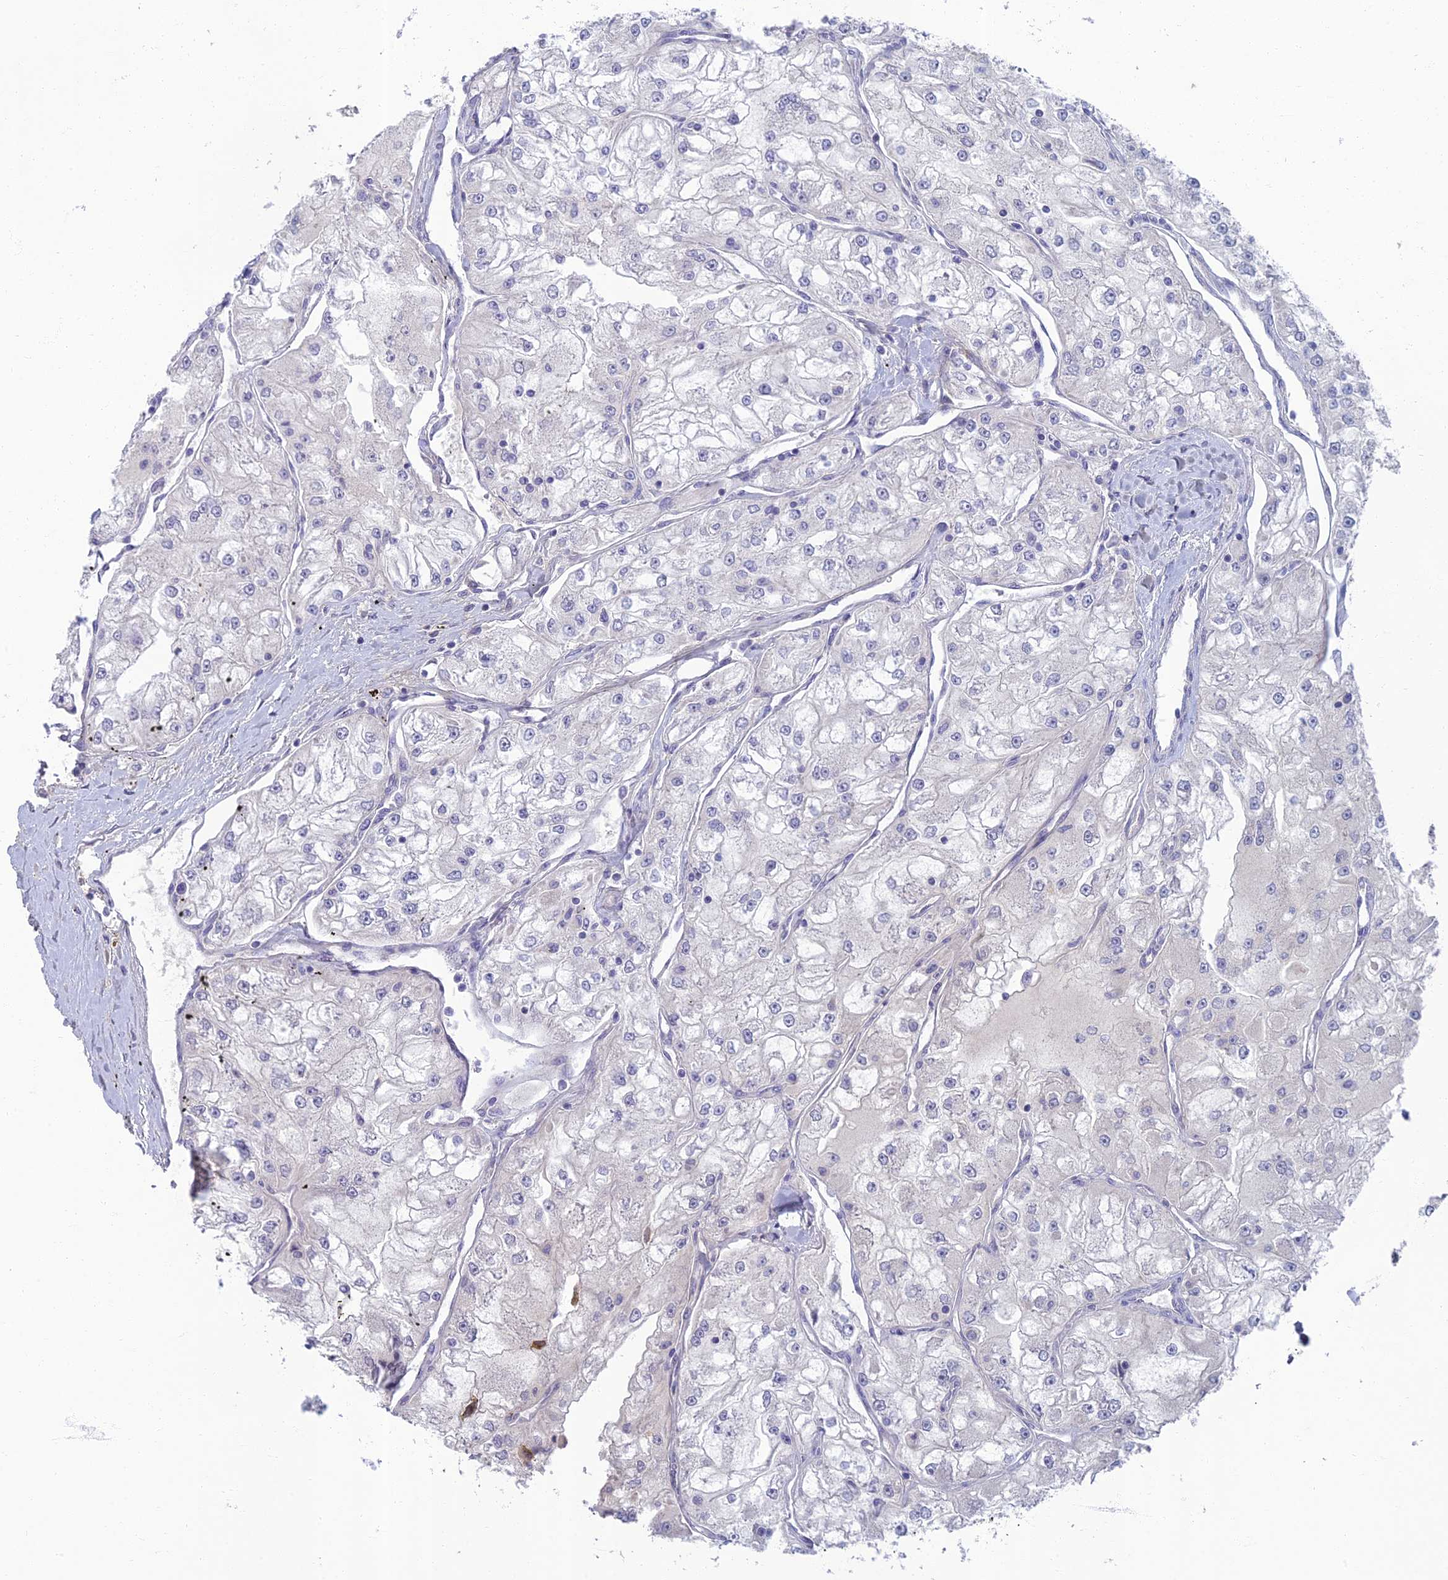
{"staining": {"intensity": "negative", "quantity": "none", "location": "none"}, "tissue": "renal cancer", "cell_type": "Tumor cells", "image_type": "cancer", "snomed": [{"axis": "morphology", "description": "Adenocarcinoma, NOS"}, {"axis": "topography", "description": "Kidney"}], "caption": "DAB immunohistochemical staining of human renal cancer (adenocarcinoma) demonstrates no significant expression in tumor cells.", "gene": "SLC25A41", "patient": {"sex": "female", "age": 72}}